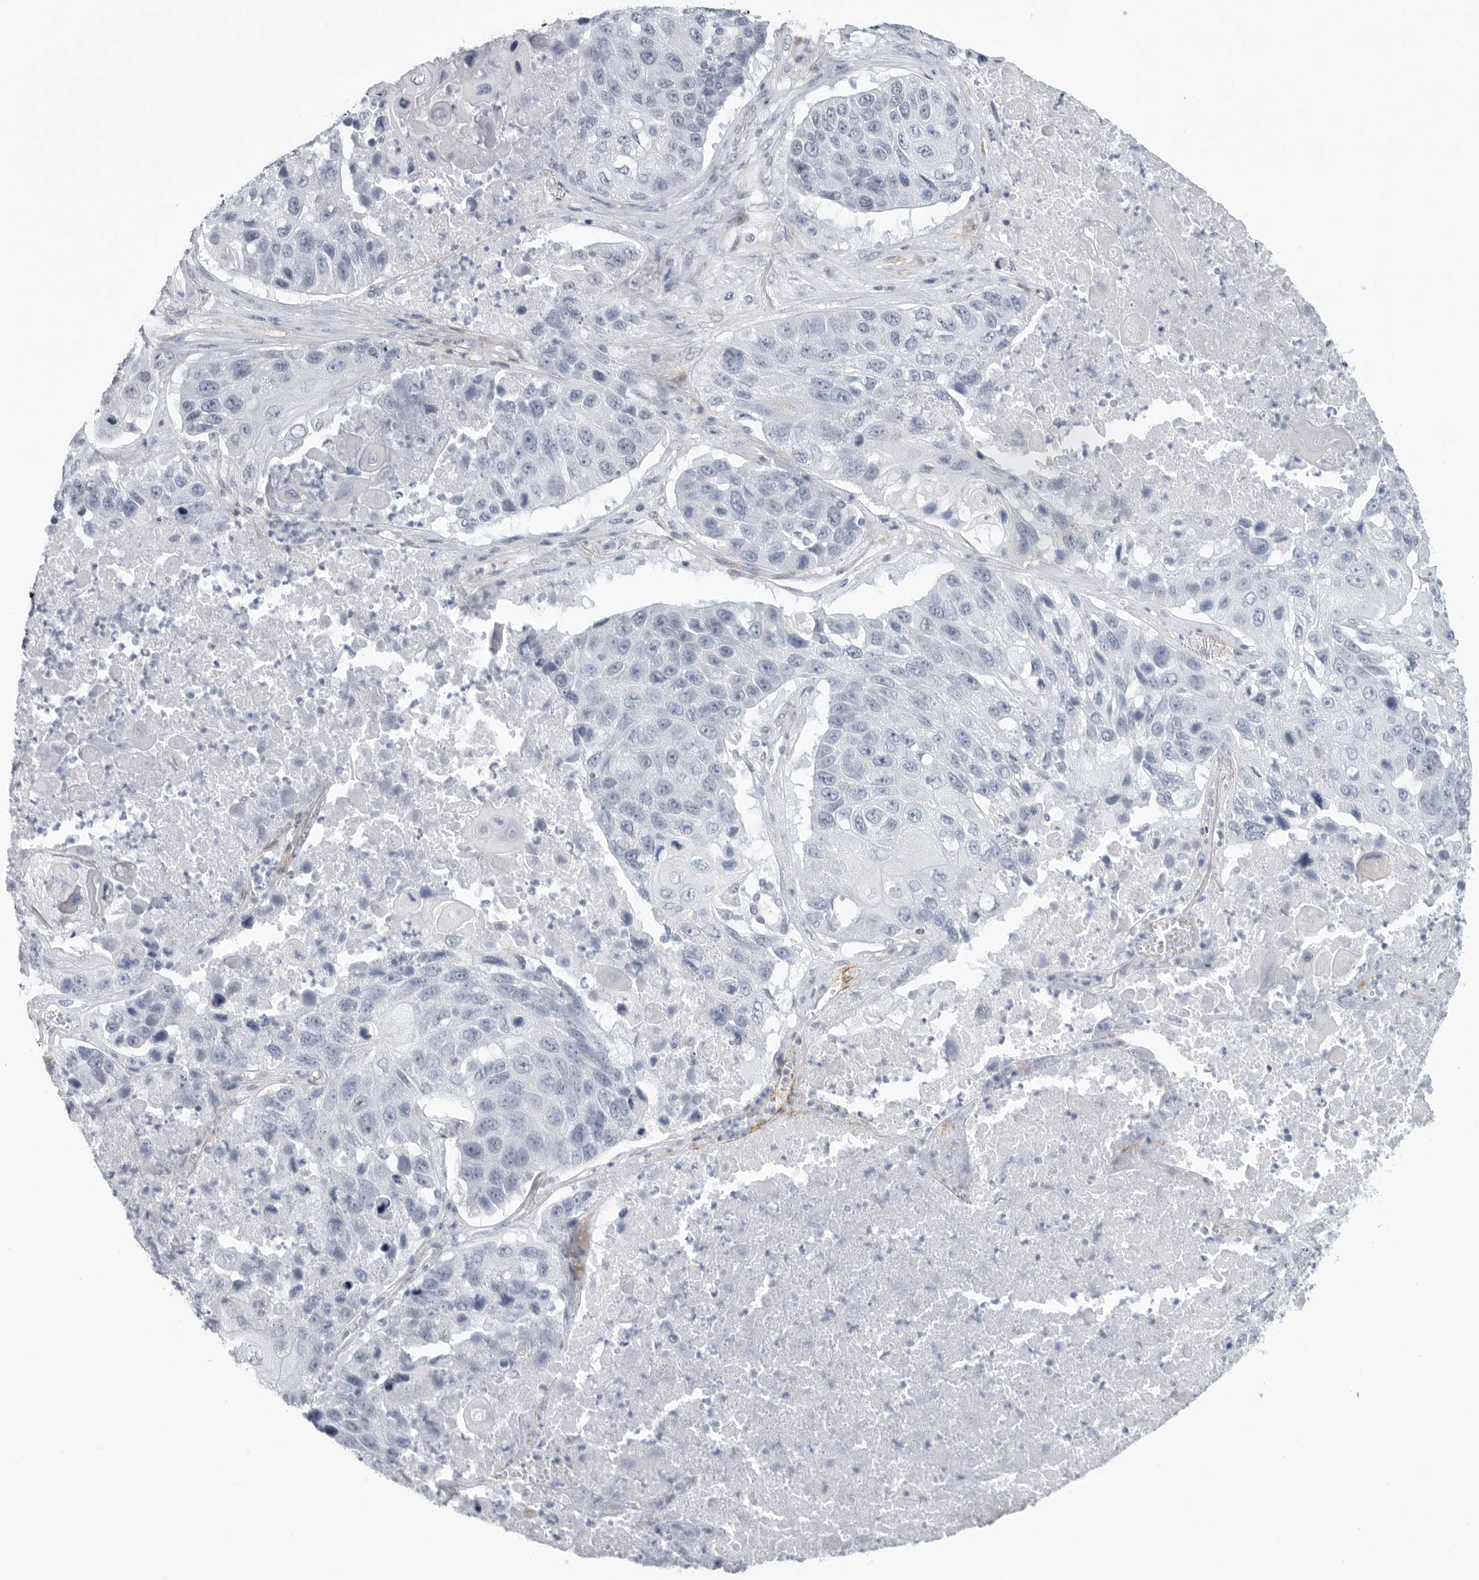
{"staining": {"intensity": "negative", "quantity": "none", "location": "none"}, "tissue": "lung cancer", "cell_type": "Tumor cells", "image_type": "cancer", "snomed": [{"axis": "morphology", "description": "Squamous cell carcinoma, NOS"}, {"axis": "topography", "description": "Lung"}], "caption": "DAB immunohistochemical staining of human squamous cell carcinoma (lung) exhibits no significant positivity in tumor cells. (DAB (3,3'-diaminobenzidine) immunohistochemistry with hematoxylin counter stain).", "gene": "TNR", "patient": {"sex": "male", "age": 61}}